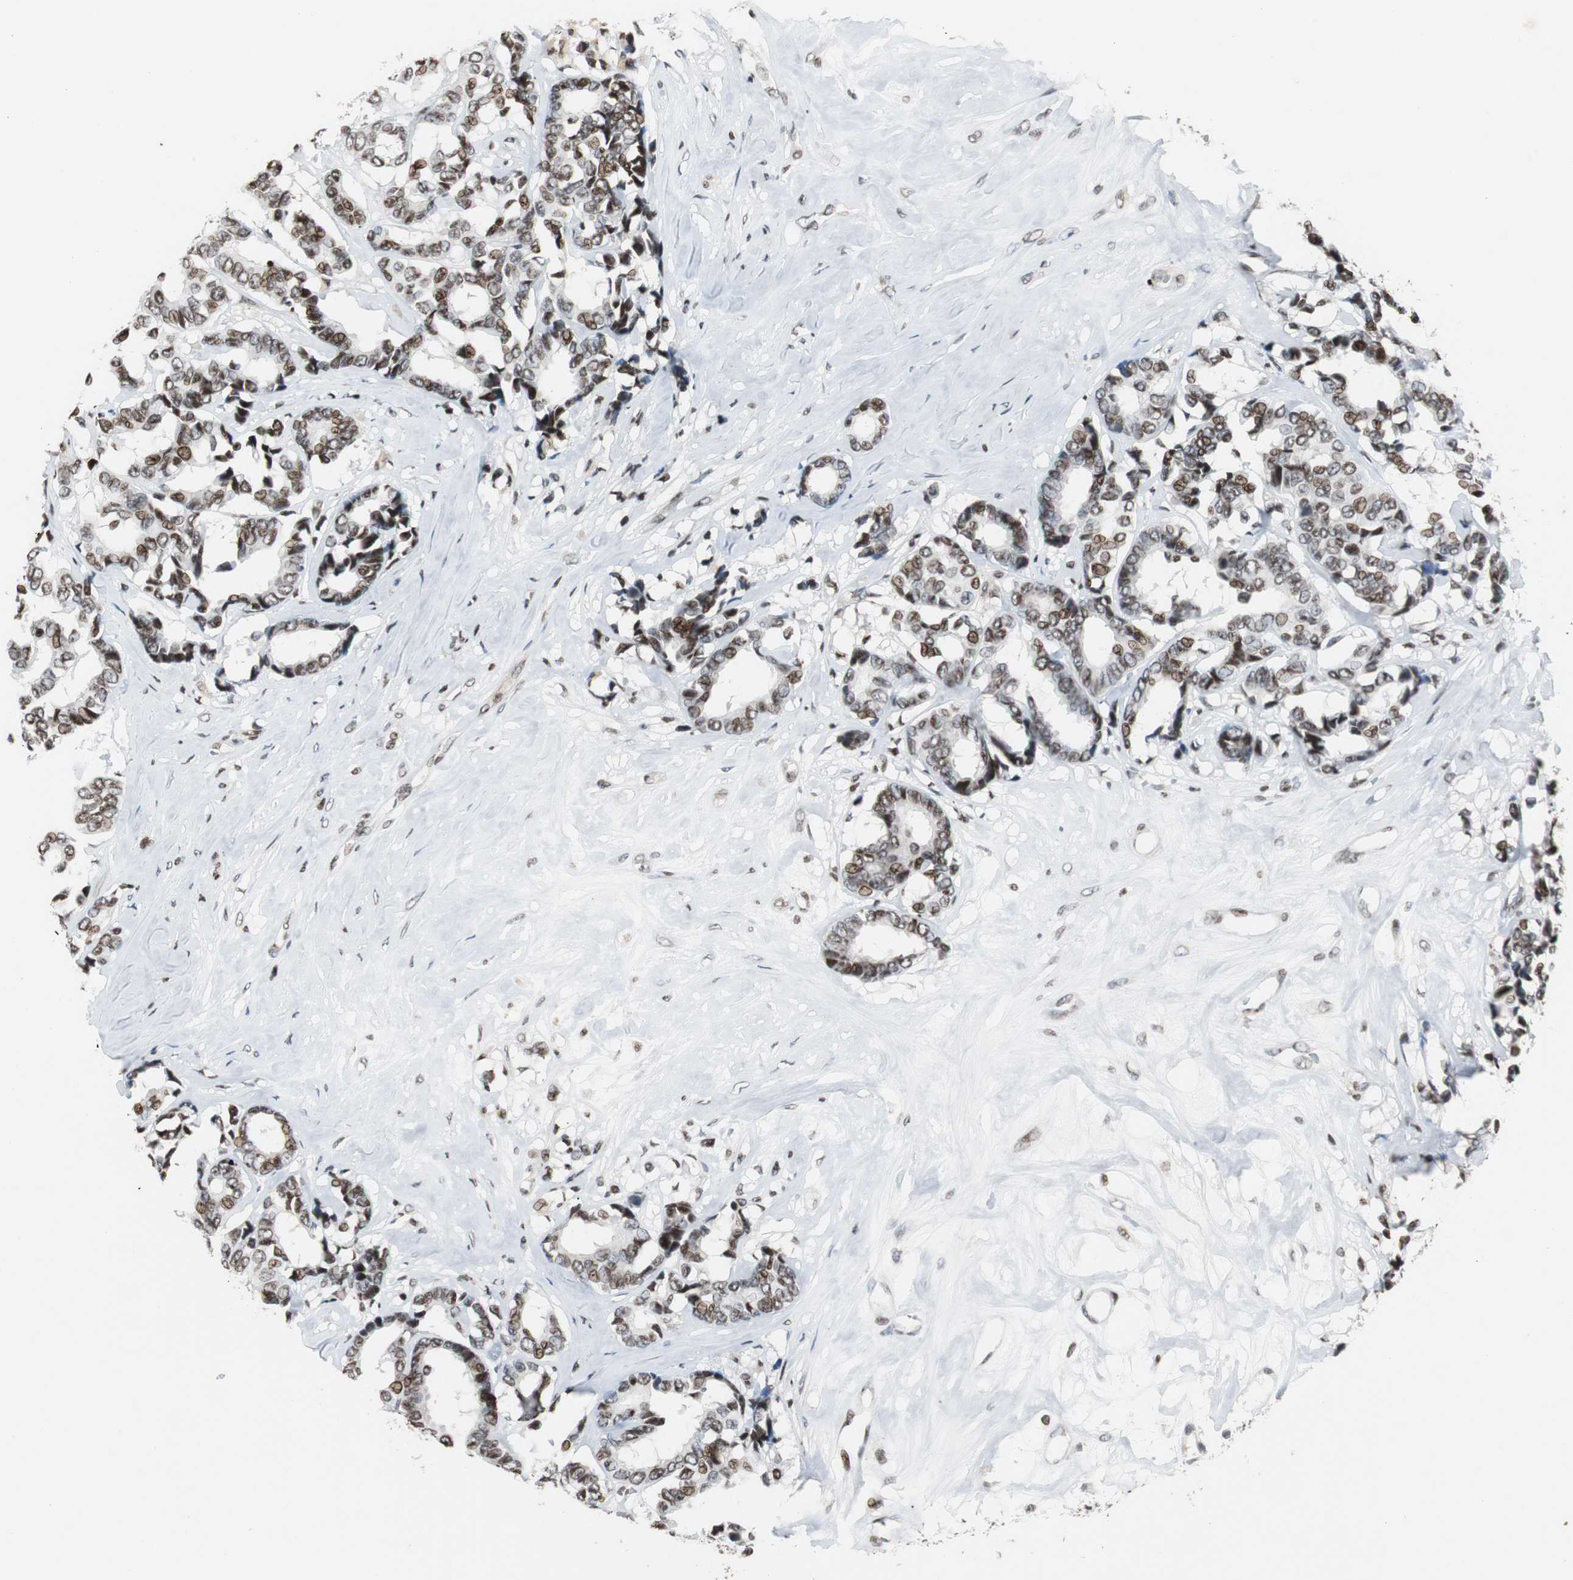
{"staining": {"intensity": "strong", "quantity": ">75%", "location": "nuclear"}, "tissue": "breast cancer", "cell_type": "Tumor cells", "image_type": "cancer", "snomed": [{"axis": "morphology", "description": "Duct carcinoma"}, {"axis": "topography", "description": "Breast"}], "caption": "This image demonstrates immunohistochemistry staining of breast cancer (intraductal carcinoma), with high strong nuclear positivity in about >75% of tumor cells.", "gene": "PAXIP1", "patient": {"sex": "female", "age": 87}}